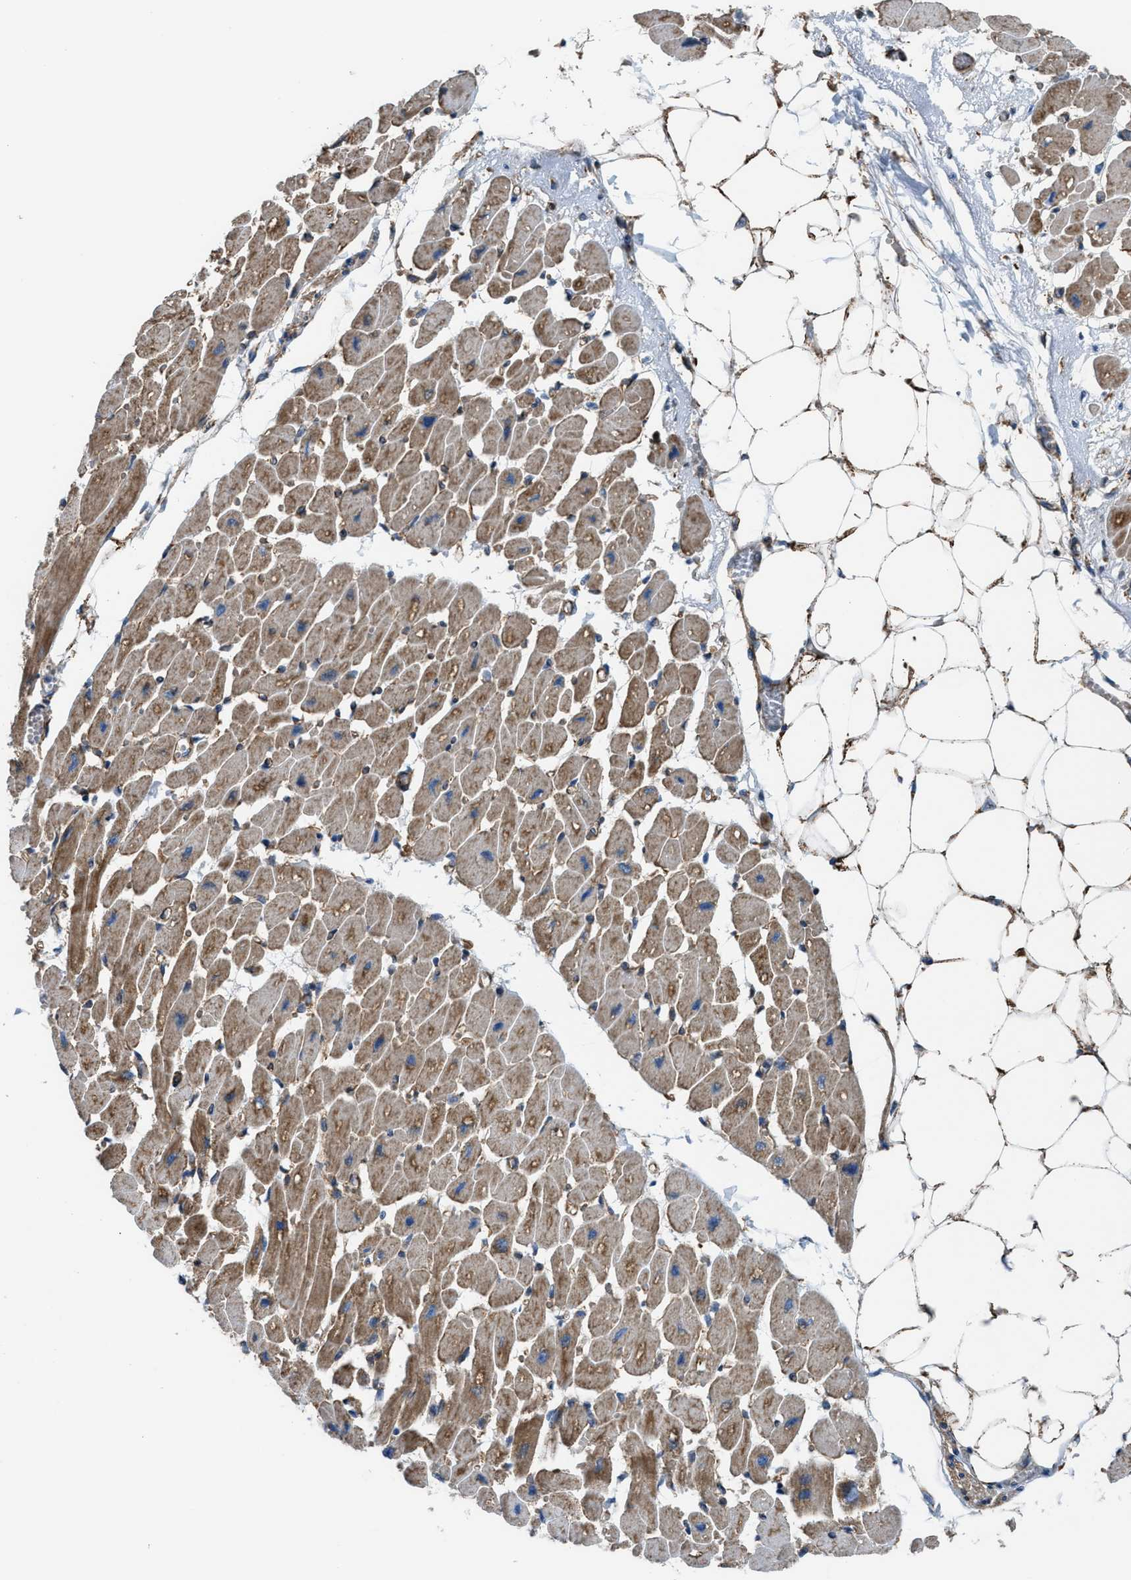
{"staining": {"intensity": "moderate", "quantity": ">75%", "location": "cytoplasmic/membranous"}, "tissue": "heart muscle", "cell_type": "Cardiomyocytes", "image_type": "normal", "snomed": [{"axis": "morphology", "description": "Normal tissue, NOS"}, {"axis": "topography", "description": "Heart"}], "caption": "DAB immunohistochemical staining of normal heart muscle shows moderate cytoplasmic/membranous protein positivity in about >75% of cardiomyocytes.", "gene": "SLC10A3", "patient": {"sex": "female", "age": 54}}